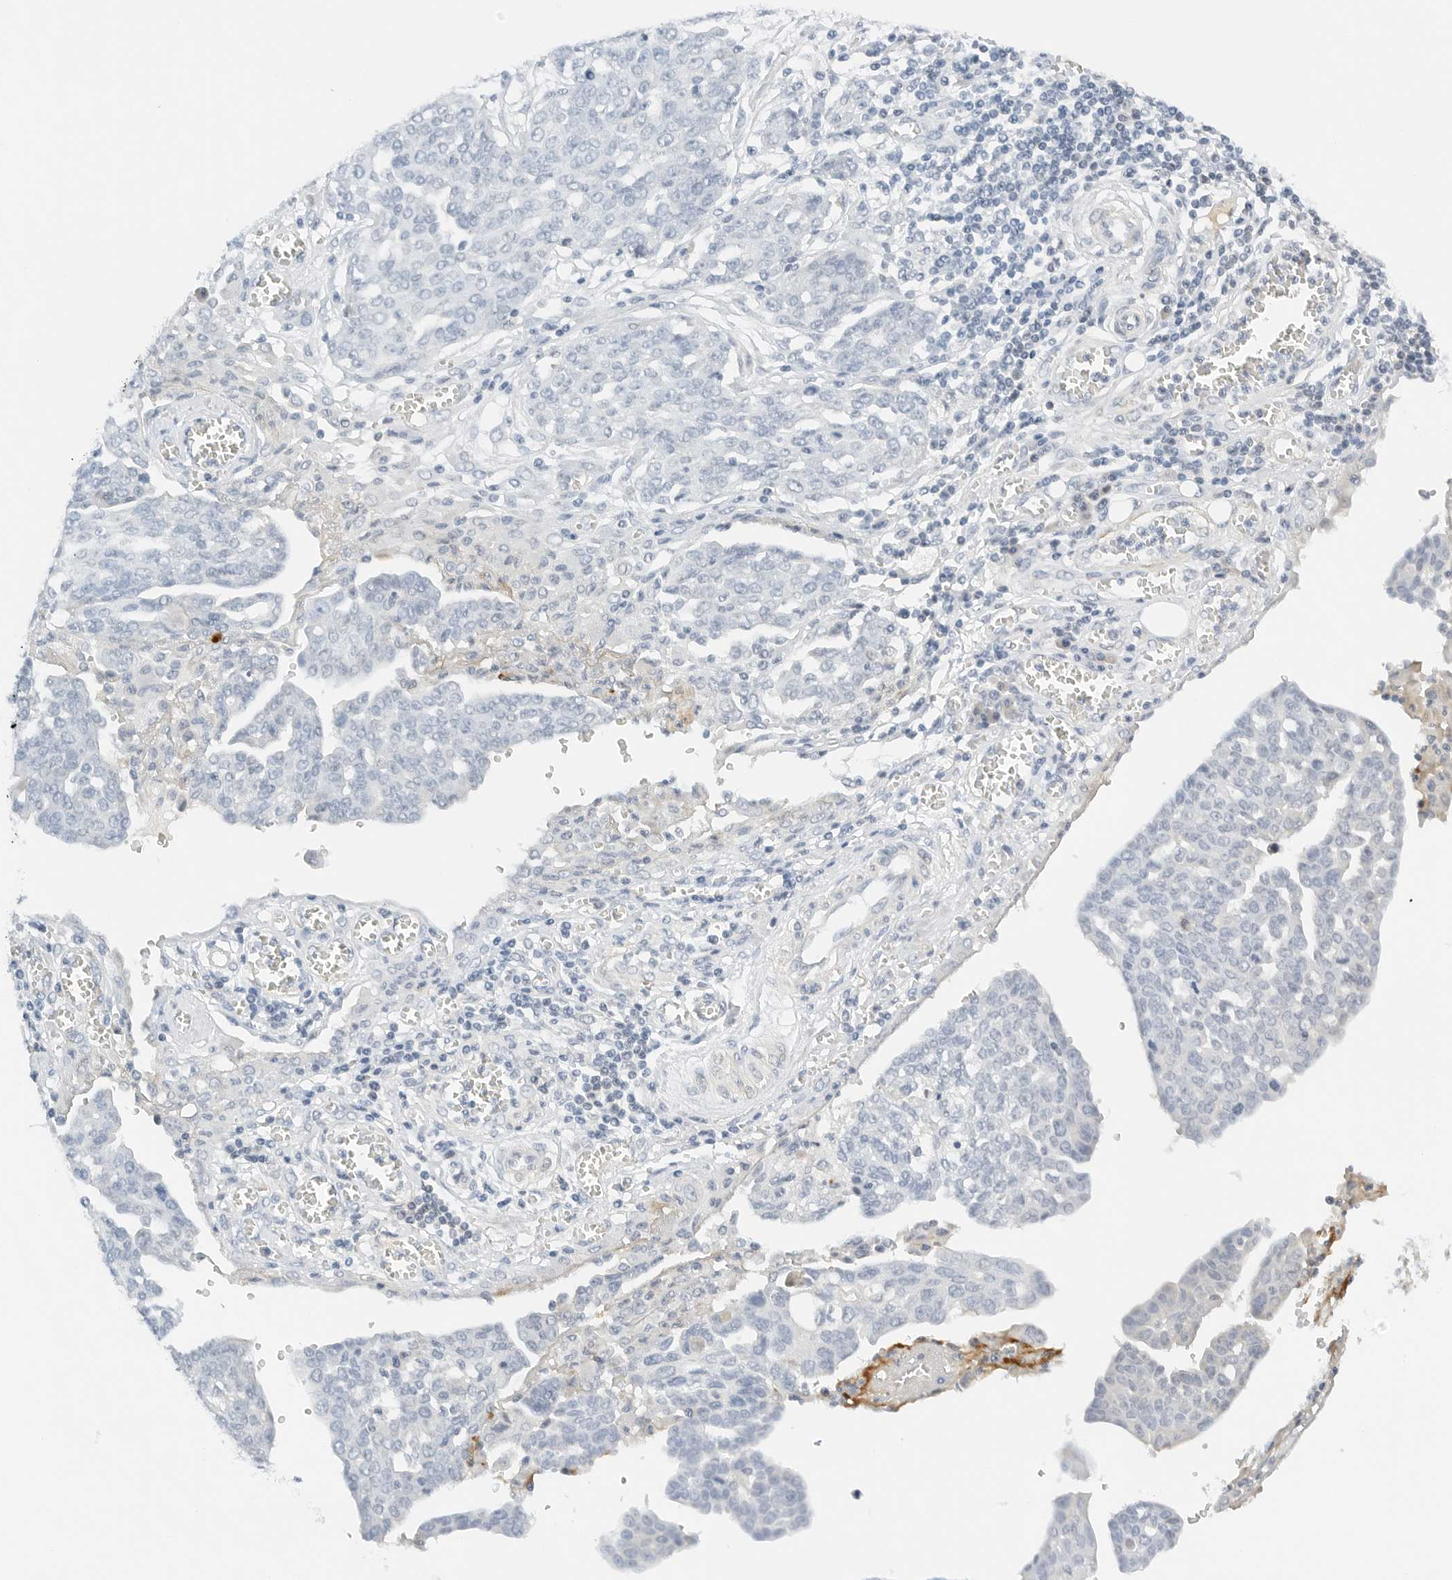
{"staining": {"intensity": "negative", "quantity": "none", "location": "none"}, "tissue": "ovarian cancer", "cell_type": "Tumor cells", "image_type": "cancer", "snomed": [{"axis": "morphology", "description": "Cystadenocarcinoma, serous, NOS"}, {"axis": "topography", "description": "Soft tissue"}, {"axis": "topography", "description": "Ovary"}], "caption": "Immunohistochemistry (IHC) photomicrograph of human ovarian serous cystadenocarcinoma stained for a protein (brown), which displays no positivity in tumor cells. (Stains: DAB immunohistochemistry with hematoxylin counter stain, Microscopy: brightfield microscopy at high magnification).", "gene": "PKDCC", "patient": {"sex": "female", "age": 57}}